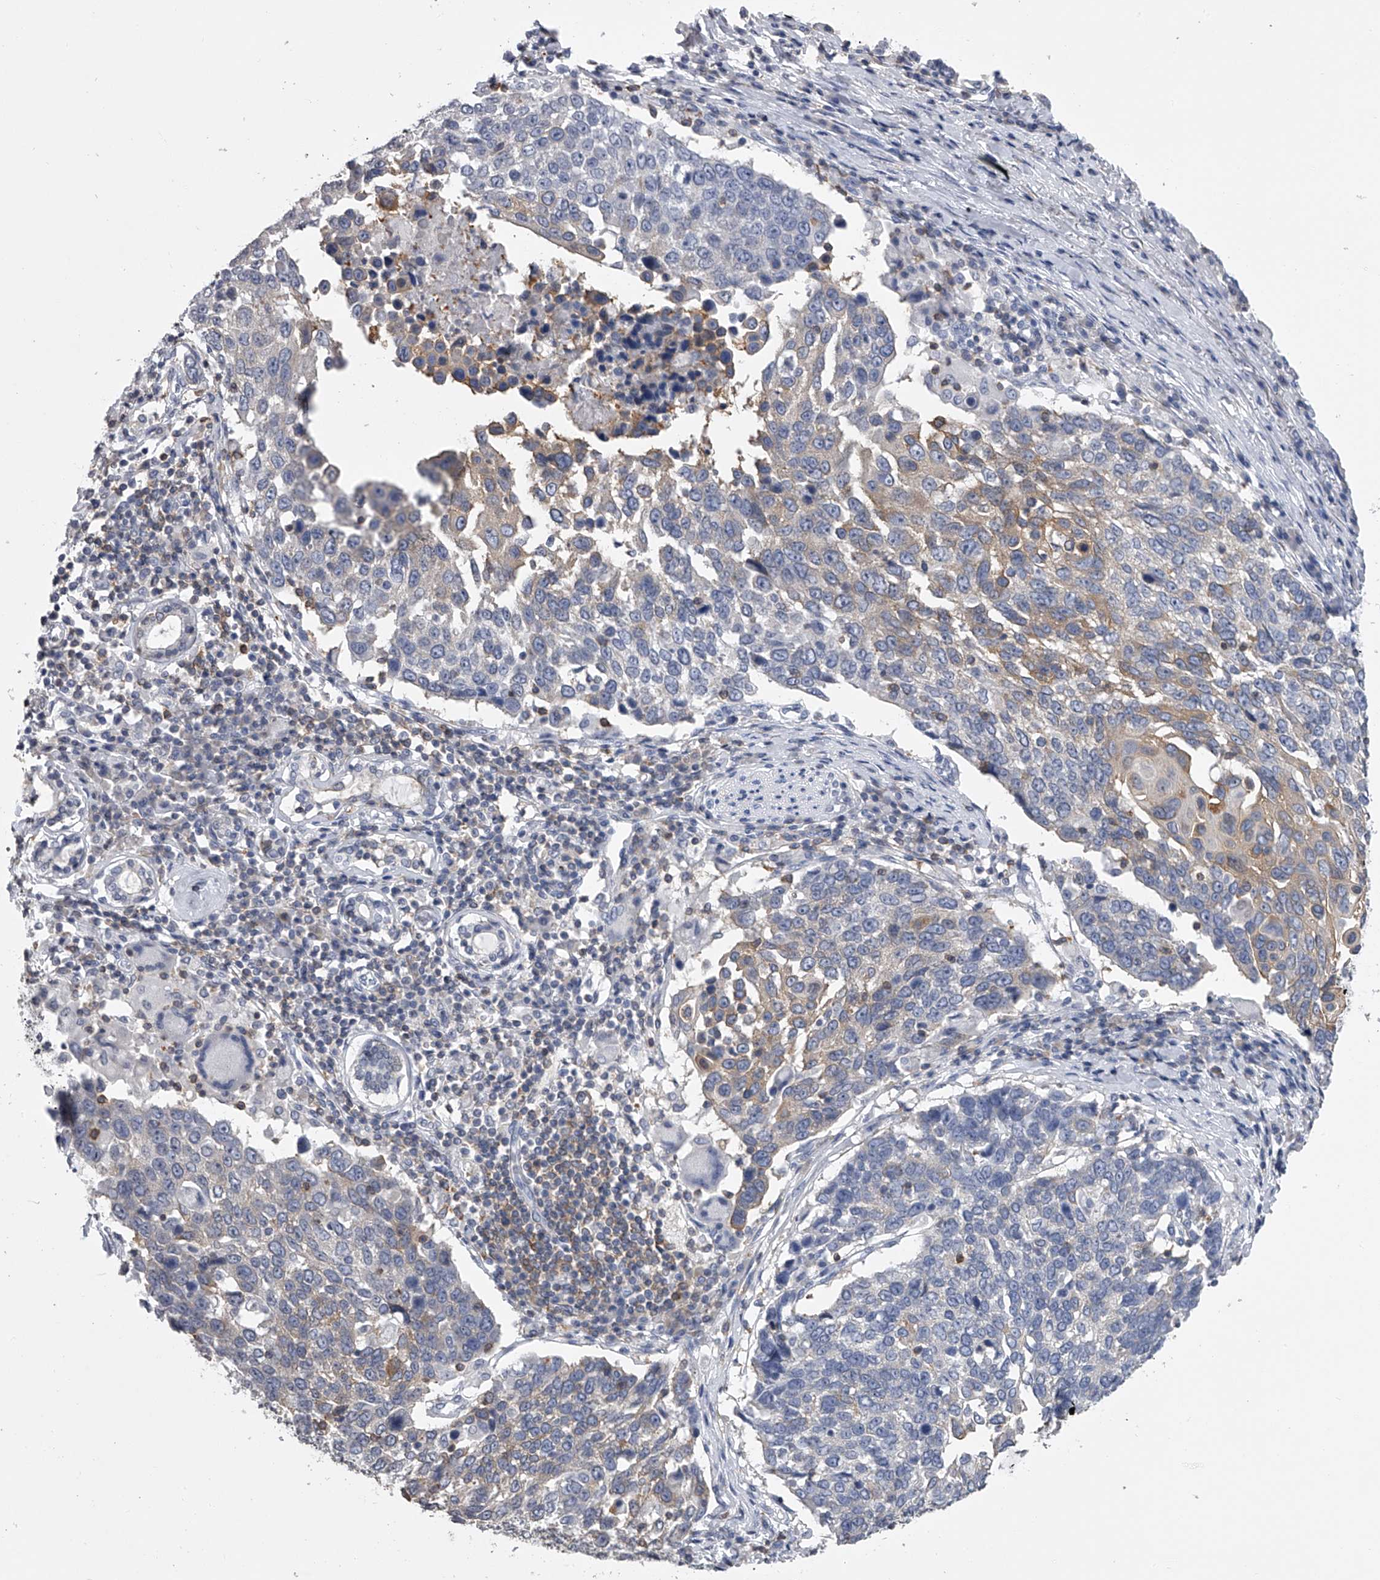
{"staining": {"intensity": "weak", "quantity": "<25%", "location": "cytoplasmic/membranous"}, "tissue": "lung cancer", "cell_type": "Tumor cells", "image_type": "cancer", "snomed": [{"axis": "morphology", "description": "Squamous cell carcinoma, NOS"}, {"axis": "topography", "description": "Lung"}], "caption": "The histopathology image demonstrates no significant expression in tumor cells of lung squamous cell carcinoma. Nuclei are stained in blue.", "gene": "TASP1", "patient": {"sex": "male", "age": 66}}